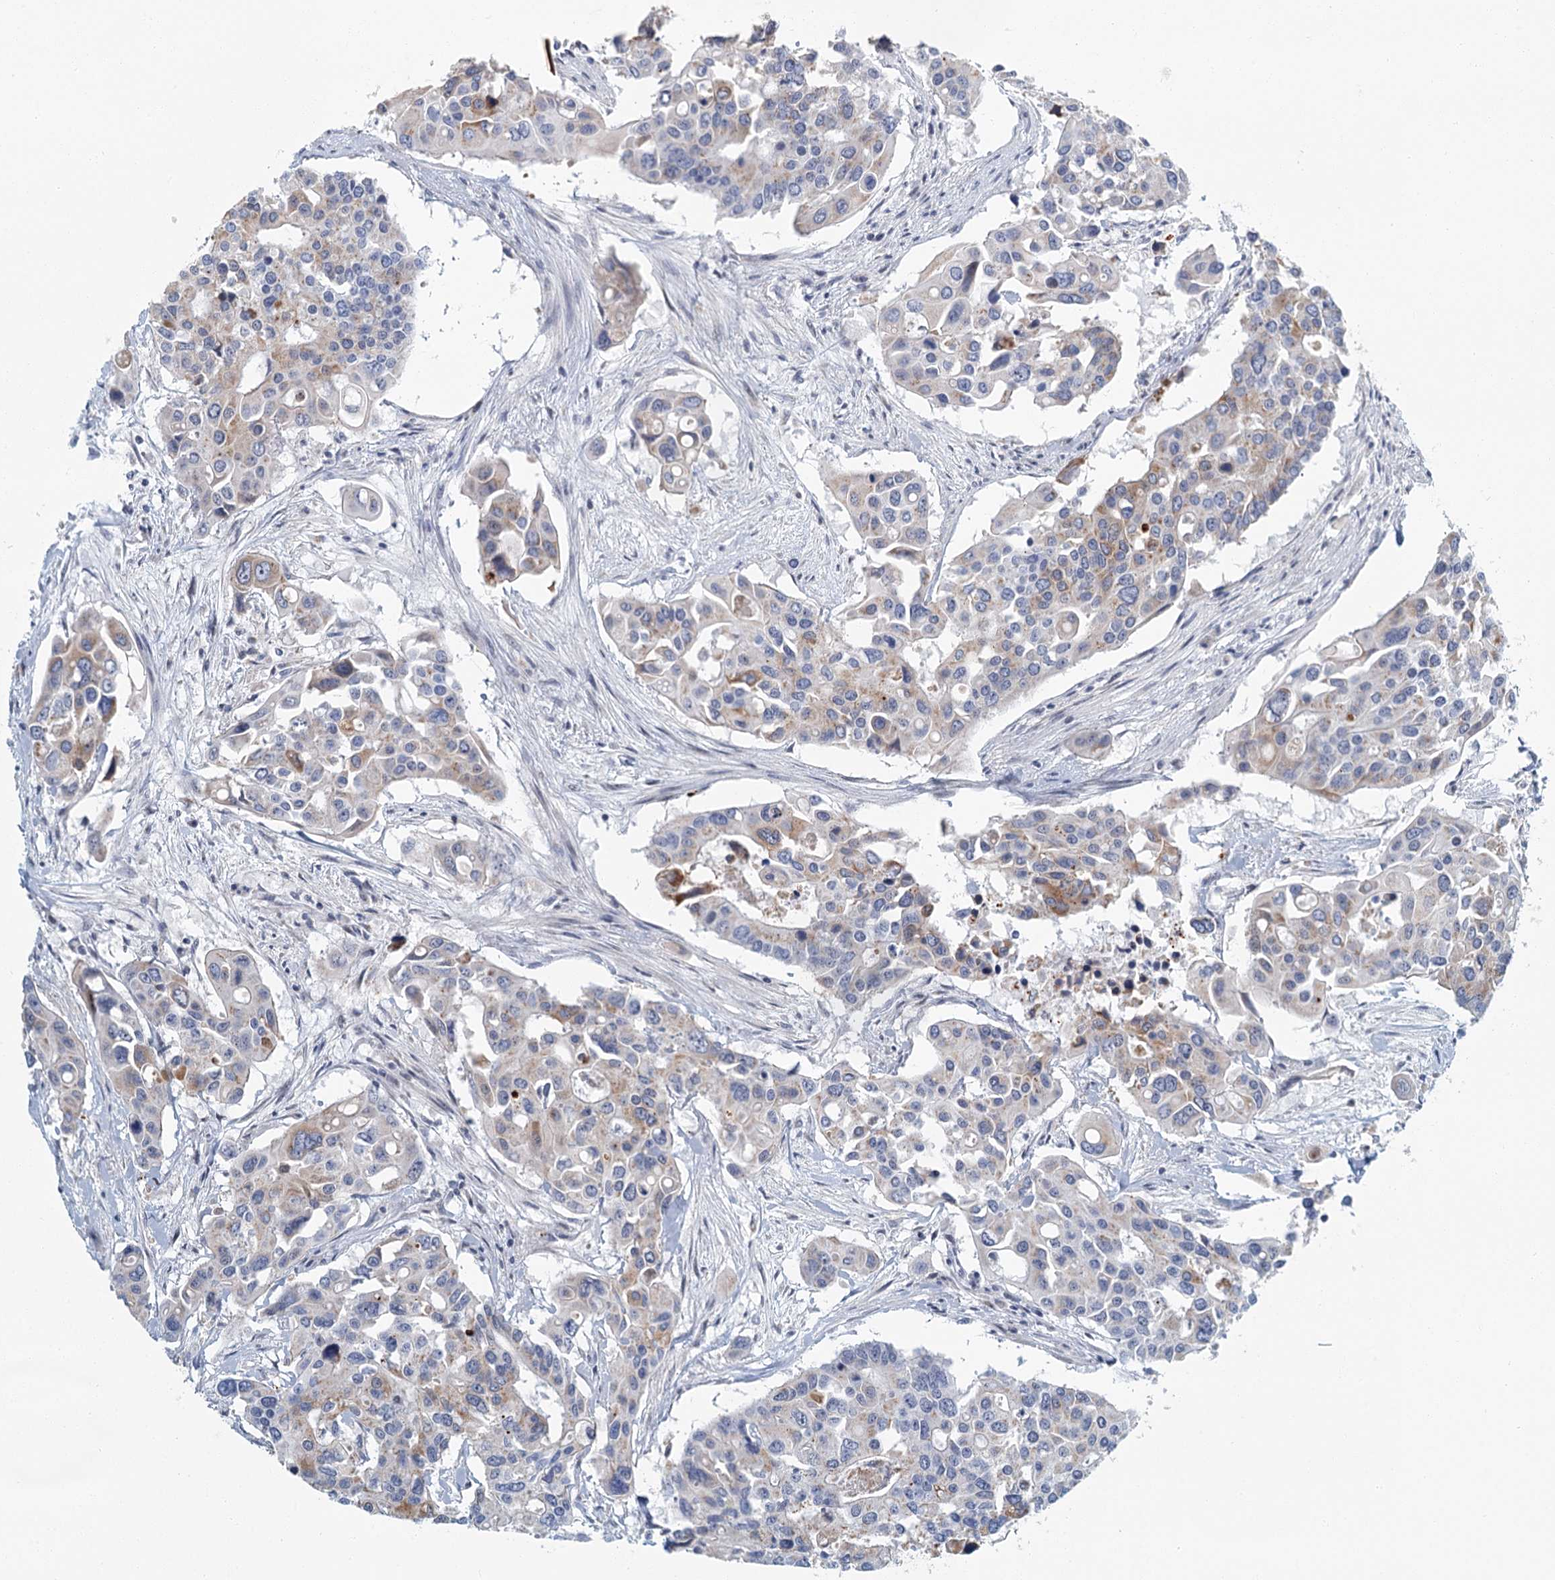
{"staining": {"intensity": "weak", "quantity": "<25%", "location": "cytoplasmic/membranous"}, "tissue": "colorectal cancer", "cell_type": "Tumor cells", "image_type": "cancer", "snomed": [{"axis": "morphology", "description": "Adenocarcinoma, NOS"}, {"axis": "topography", "description": "Colon"}], "caption": "Tumor cells show no significant expression in colorectal cancer (adenocarcinoma).", "gene": "ZNF527", "patient": {"sex": "male", "age": 77}}